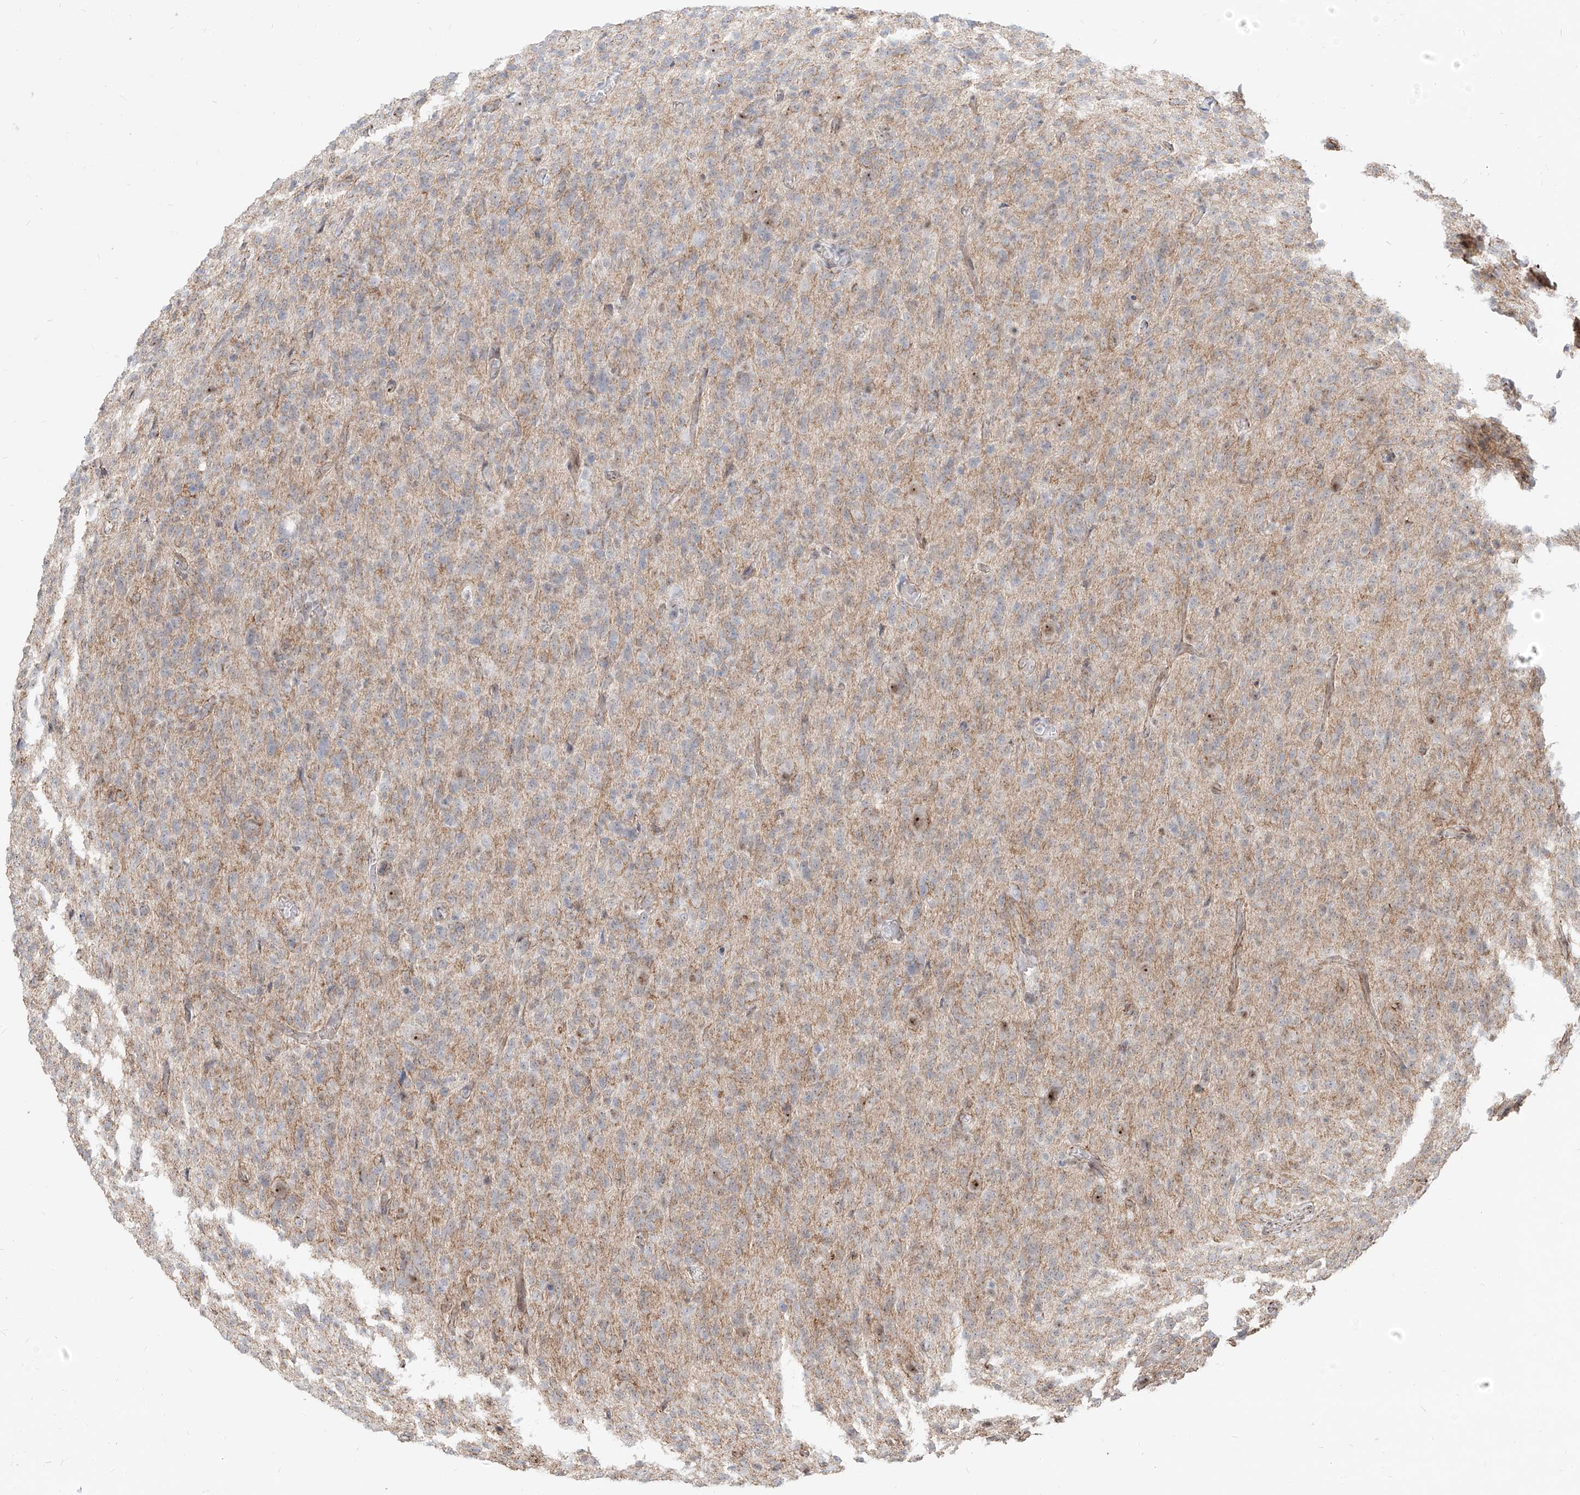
{"staining": {"intensity": "negative", "quantity": "none", "location": "none"}, "tissue": "glioma", "cell_type": "Tumor cells", "image_type": "cancer", "snomed": [{"axis": "morphology", "description": "Glioma, malignant, High grade"}, {"axis": "topography", "description": "Brain"}], "caption": "This is a image of IHC staining of glioma, which shows no staining in tumor cells.", "gene": "ZNF710", "patient": {"sex": "female", "age": 57}}